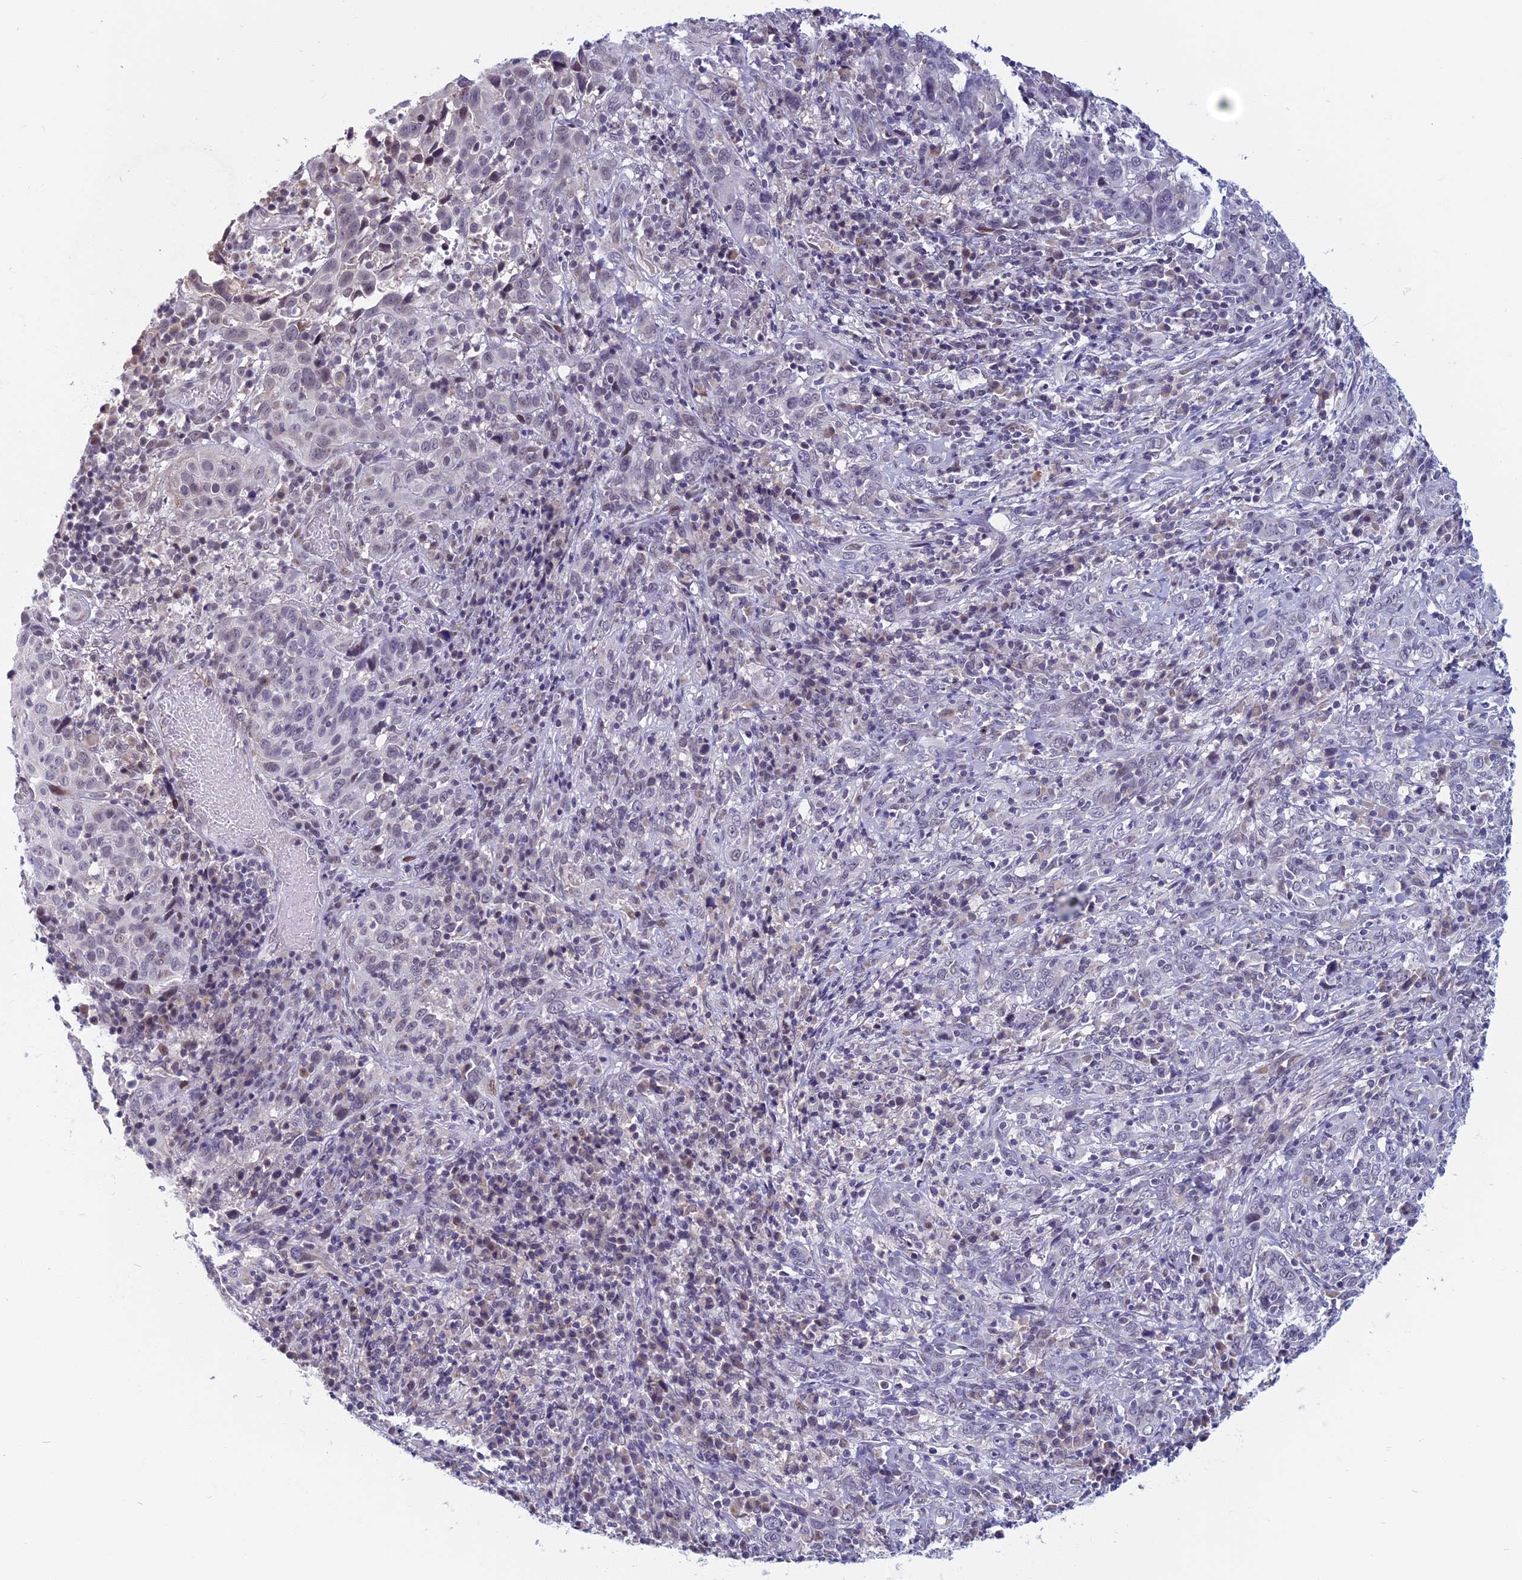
{"staining": {"intensity": "negative", "quantity": "none", "location": "none"}, "tissue": "cervical cancer", "cell_type": "Tumor cells", "image_type": "cancer", "snomed": [{"axis": "morphology", "description": "Squamous cell carcinoma, NOS"}, {"axis": "topography", "description": "Cervix"}], "caption": "Cervical squamous cell carcinoma stained for a protein using IHC reveals no staining tumor cells.", "gene": "CDC7", "patient": {"sex": "female", "age": 46}}